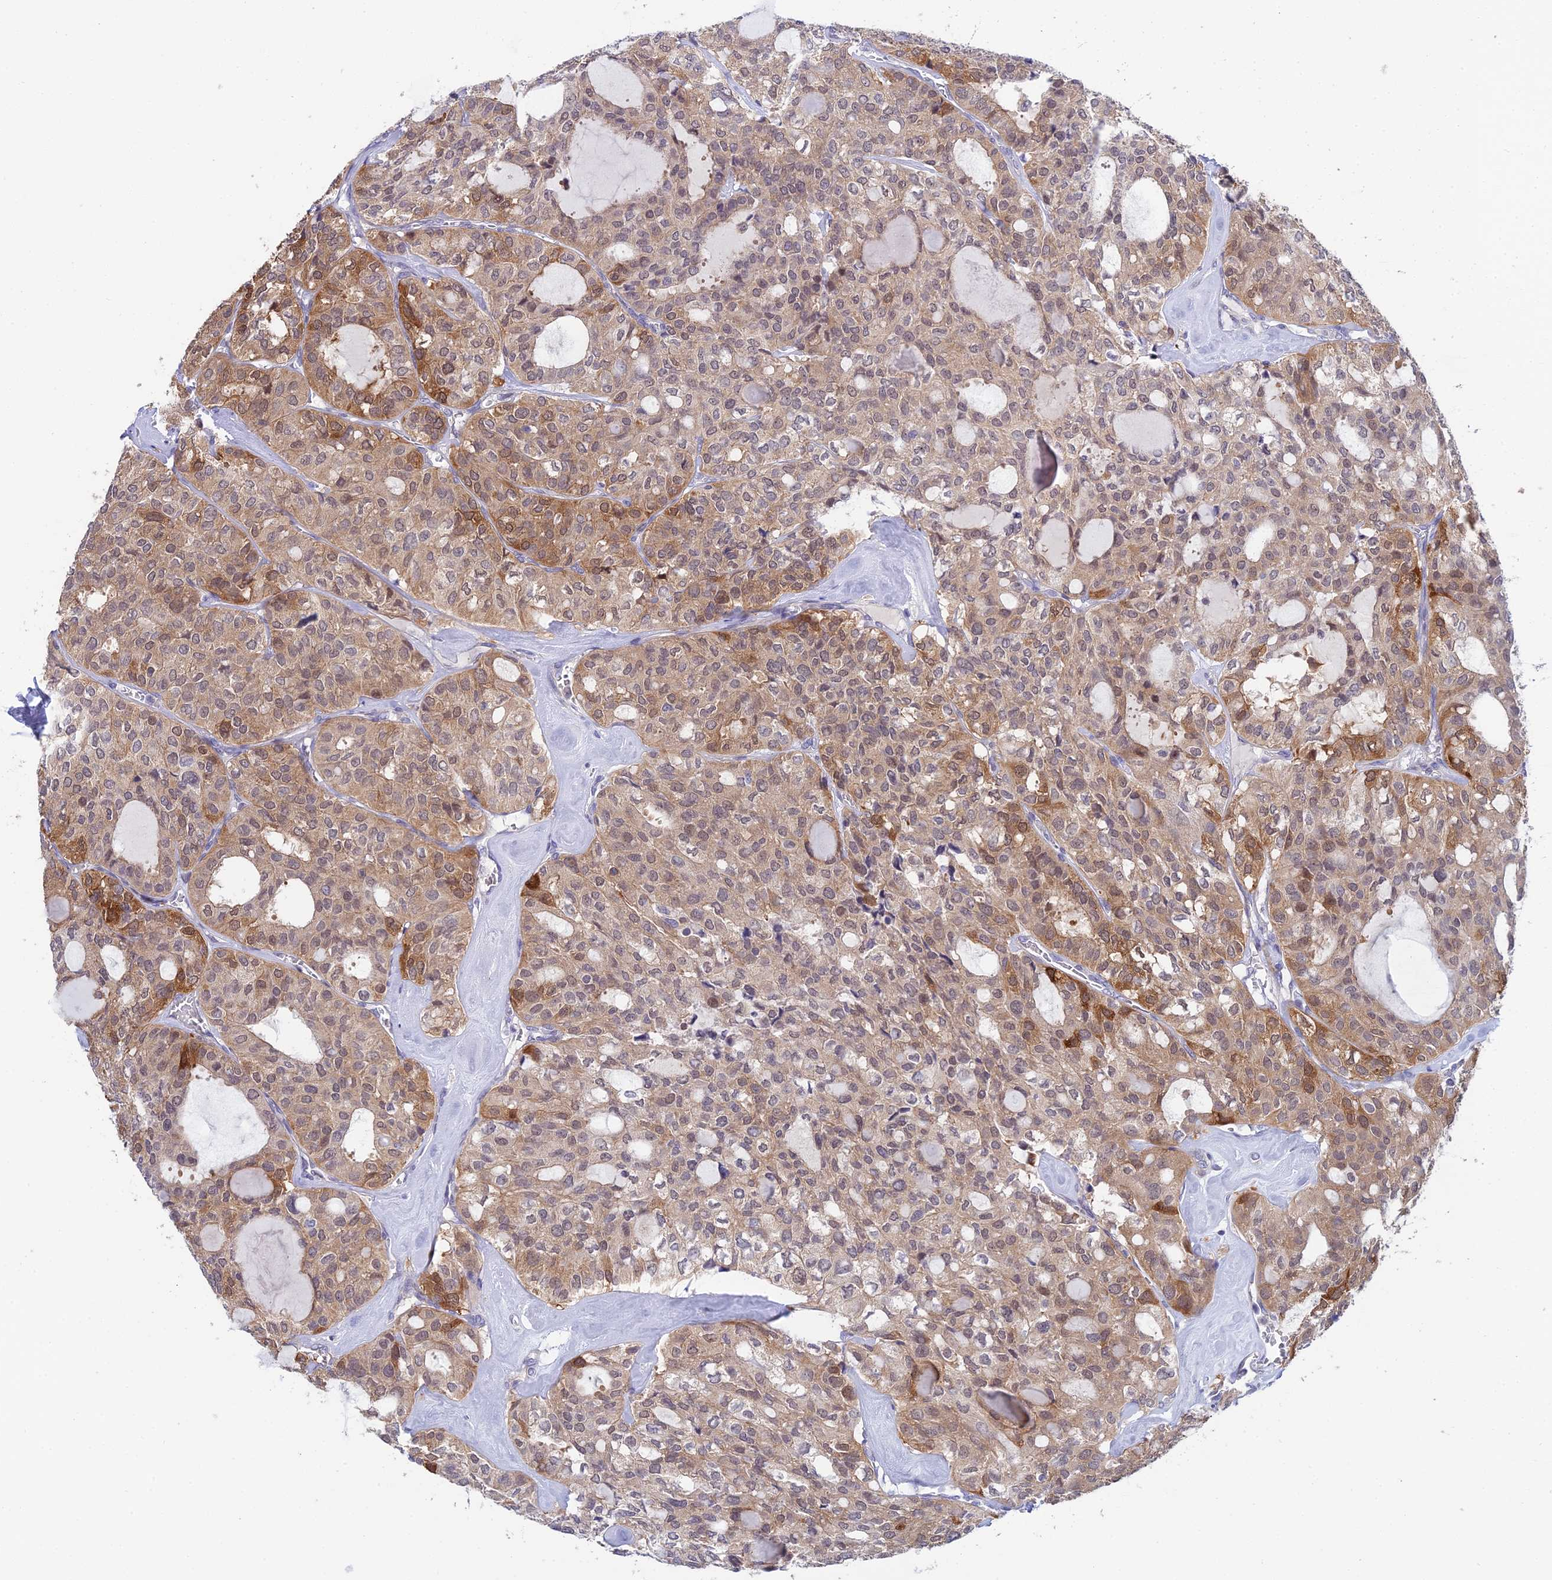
{"staining": {"intensity": "moderate", "quantity": ">75%", "location": "cytoplasmic/membranous"}, "tissue": "thyroid cancer", "cell_type": "Tumor cells", "image_type": "cancer", "snomed": [{"axis": "morphology", "description": "Follicular adenoma carcinoma, NOS"}, {"axis": "topography", "description": "Thyroid gland"}], "caption": "High-power microscopy captured an immunohistochemistry micrograph of thyroid cancer, revealing moderate cytoplasmic/membranous expression in approximately >75% of tumor cells.", "gene": "ELOA2", "patient": {"sex": "male", "age": 75}}